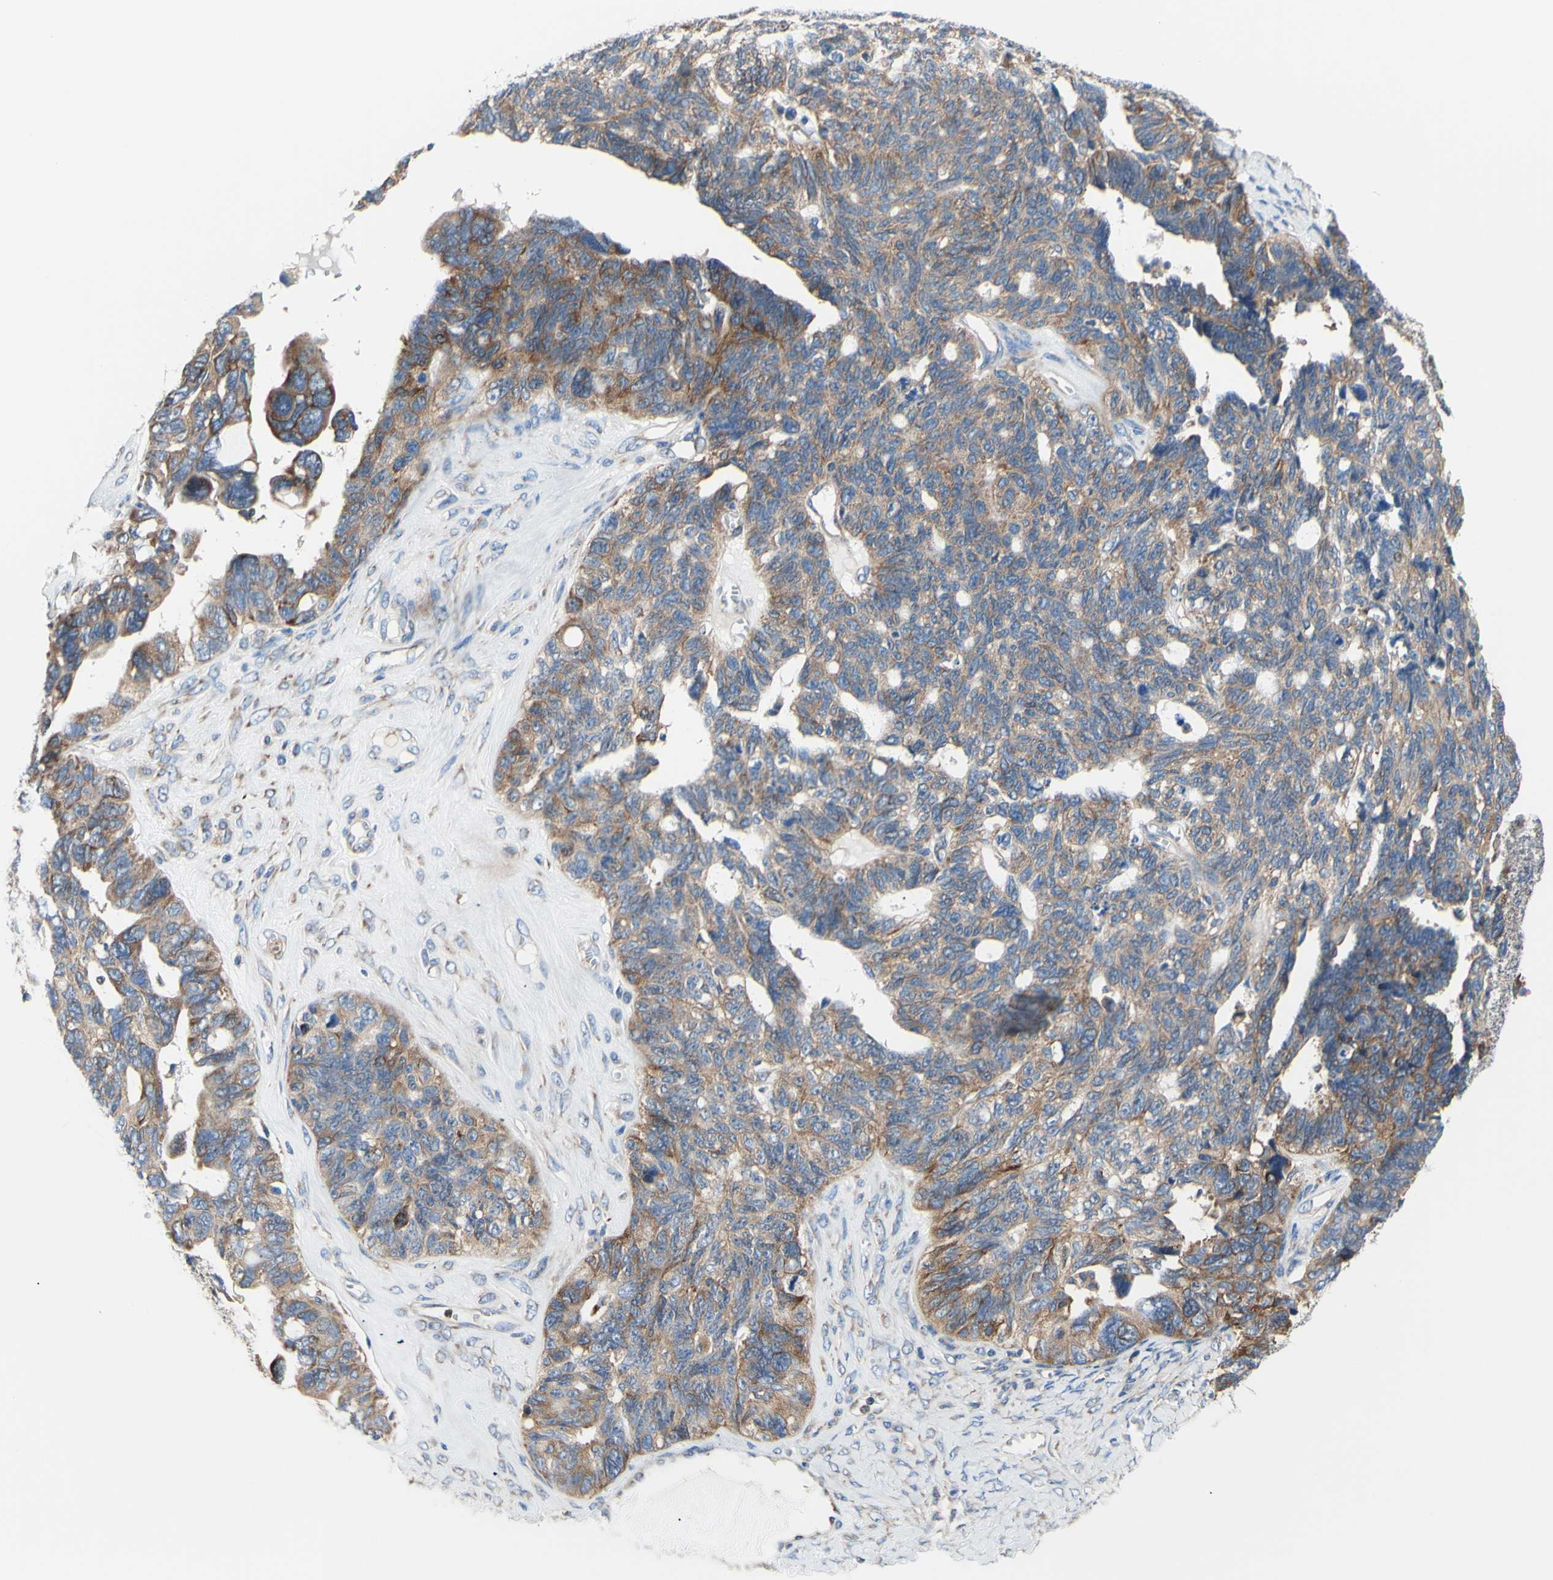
{"staining": {"intensity": "moderate", "quantity": "25%-75%", "location": "cytoplasmic/membranous"}, "tissue": "ovarian cancer", "cell_type": "Tumor cells", "image_type": "cancer", "snomed": [{"axis": "morphology", "description": "Cystadenocarcinoma, serous, NOS"}, {"axis": "topography", "description": "Ovary"}], "caption": "Ovarian cancer was stained to show a protein in brown. There is medium levels of moderate cytoplasmic/membranous positivity in about 25%-75% of tumor cells.", "gene": "FMR1", "patient": {"sex": "female", "age": 79}}